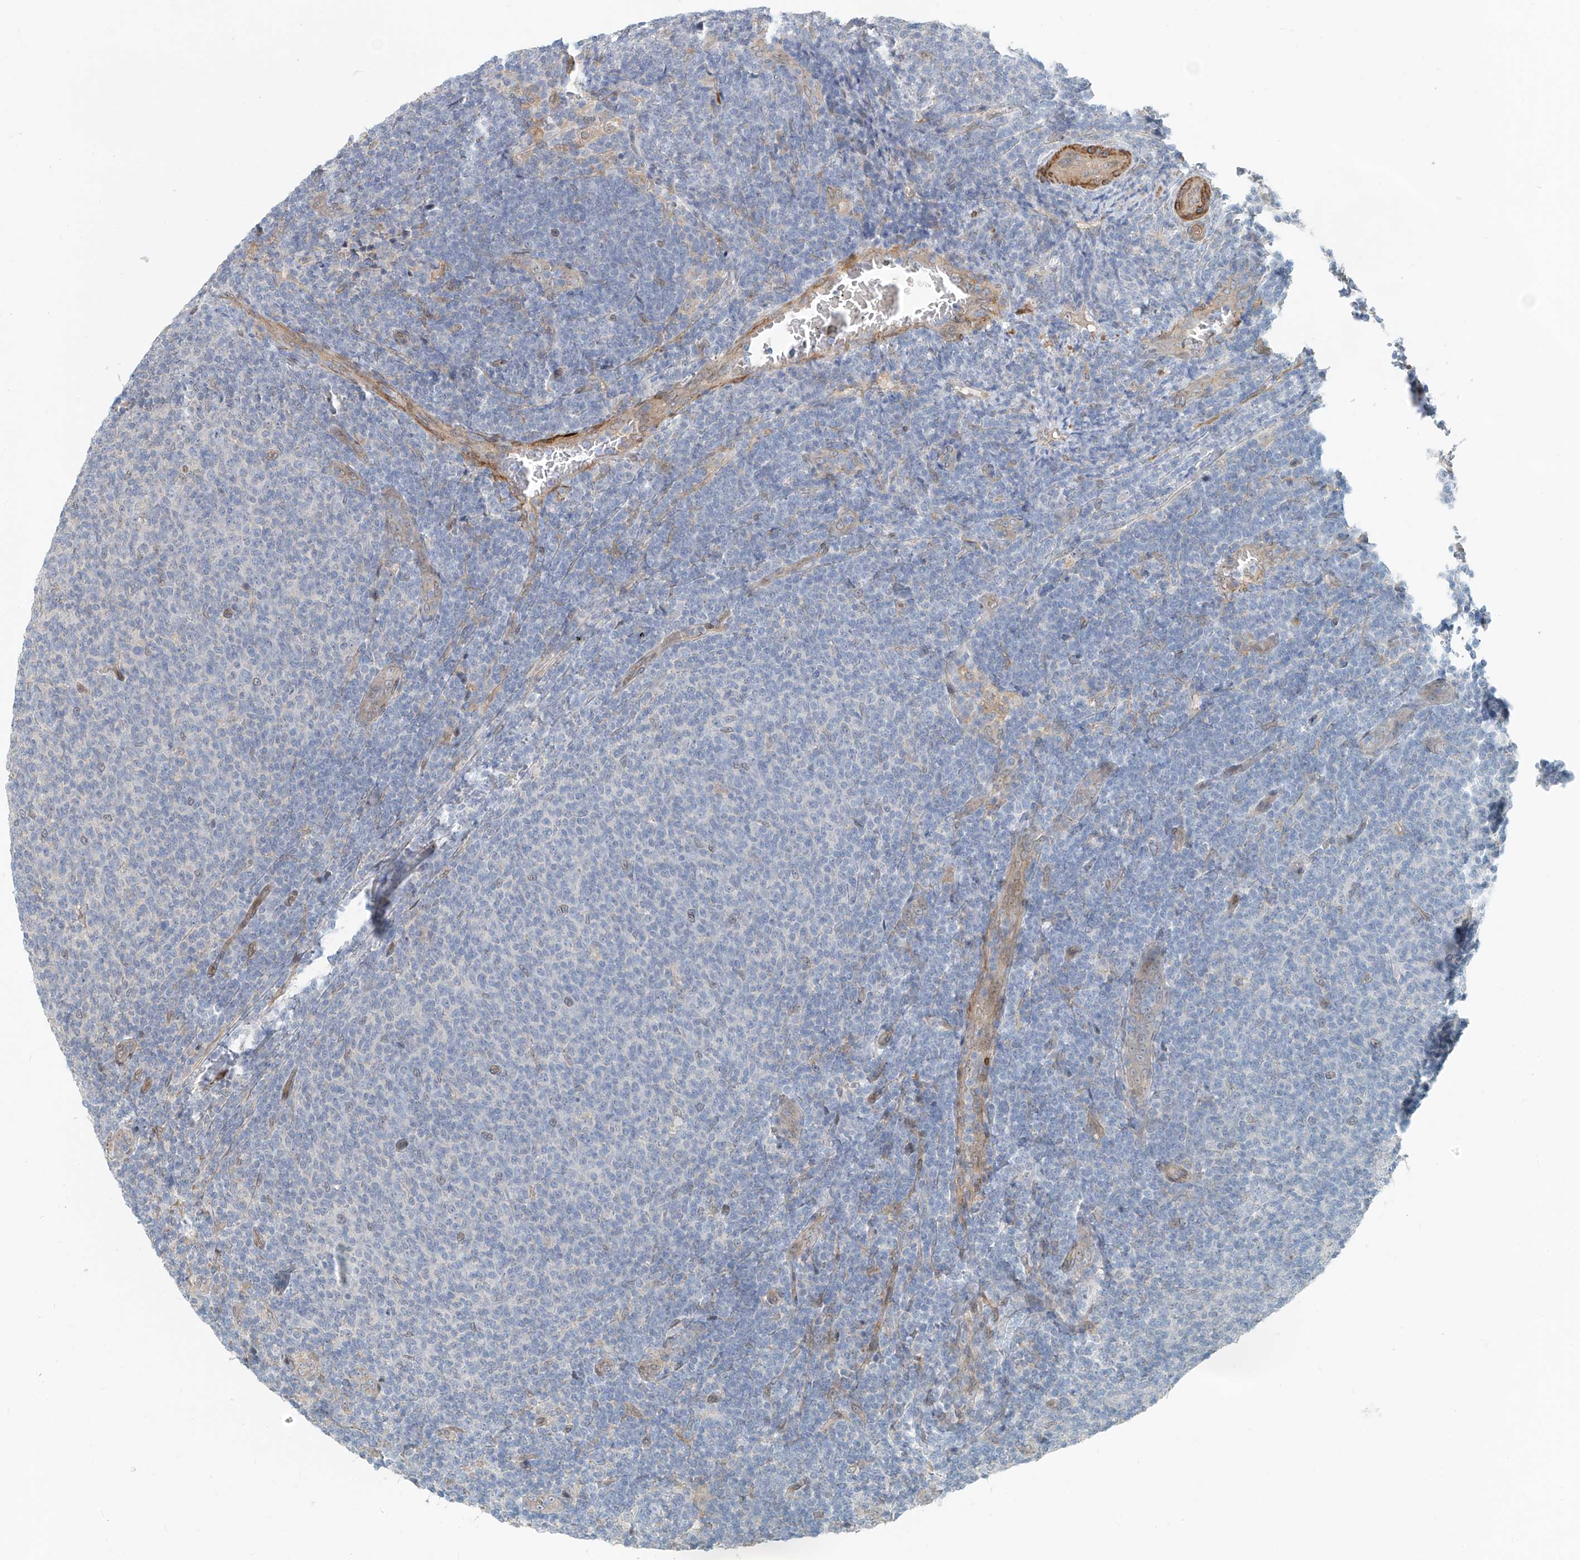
{"staining": {"intensity": "negative", "quantity": "none", "location": "none"}, "tissue": "lymphoma", "cell_type": "Tumor cells", "image_type": "cancer", "snomed": [{"axis": "morphology", "description": "Malignant lymphoma, non-Hodgkin's type, Low grade"}, {"axis": "topography", "description": "Lymph node"}], "caption": "The histopathology image exhibits no staining of tumor cells in lymphoma.", "gene": "SASH1", "patient": {"sex": "male", "age": 66}}